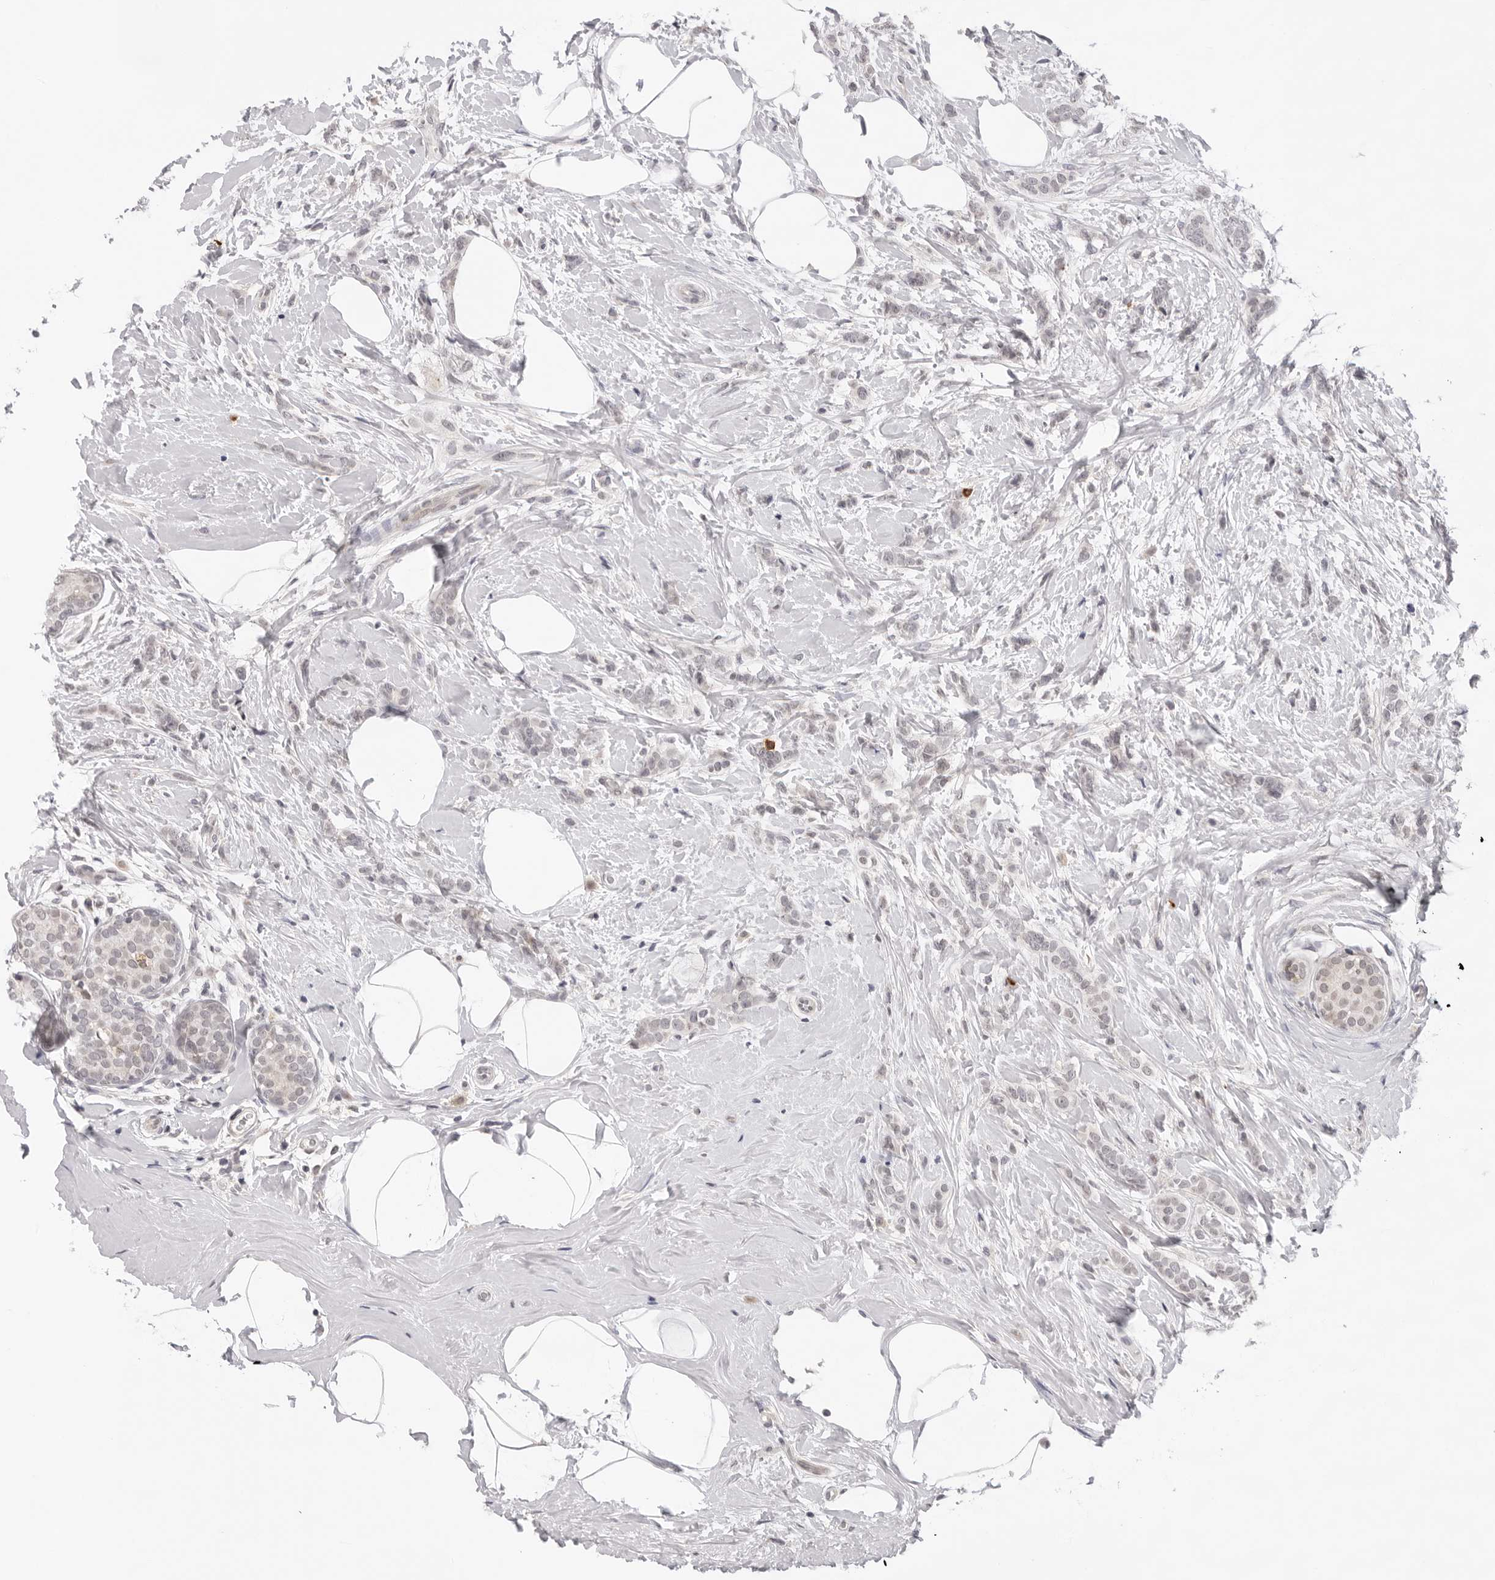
{"staining": {"intensity": "negative", "quantity": "none", "location": "none"}, "tissue": "breast cancer", "cell_type": "Tumor cells", "image_type": "cancer", "snomed": [{"axis": "morphology", "description": "Lobular carcinoma, in situ"}, {"axis": "morphology", "description": "Lobular carcinoma"}, {"axis": "topography", "description": "Breast"}], "caption": "Tumor cells show no significant staining in breast cancer (lobular carcinoma).", "gene": "IL17RA", "patient": {"sex": "female", "age": 41}}